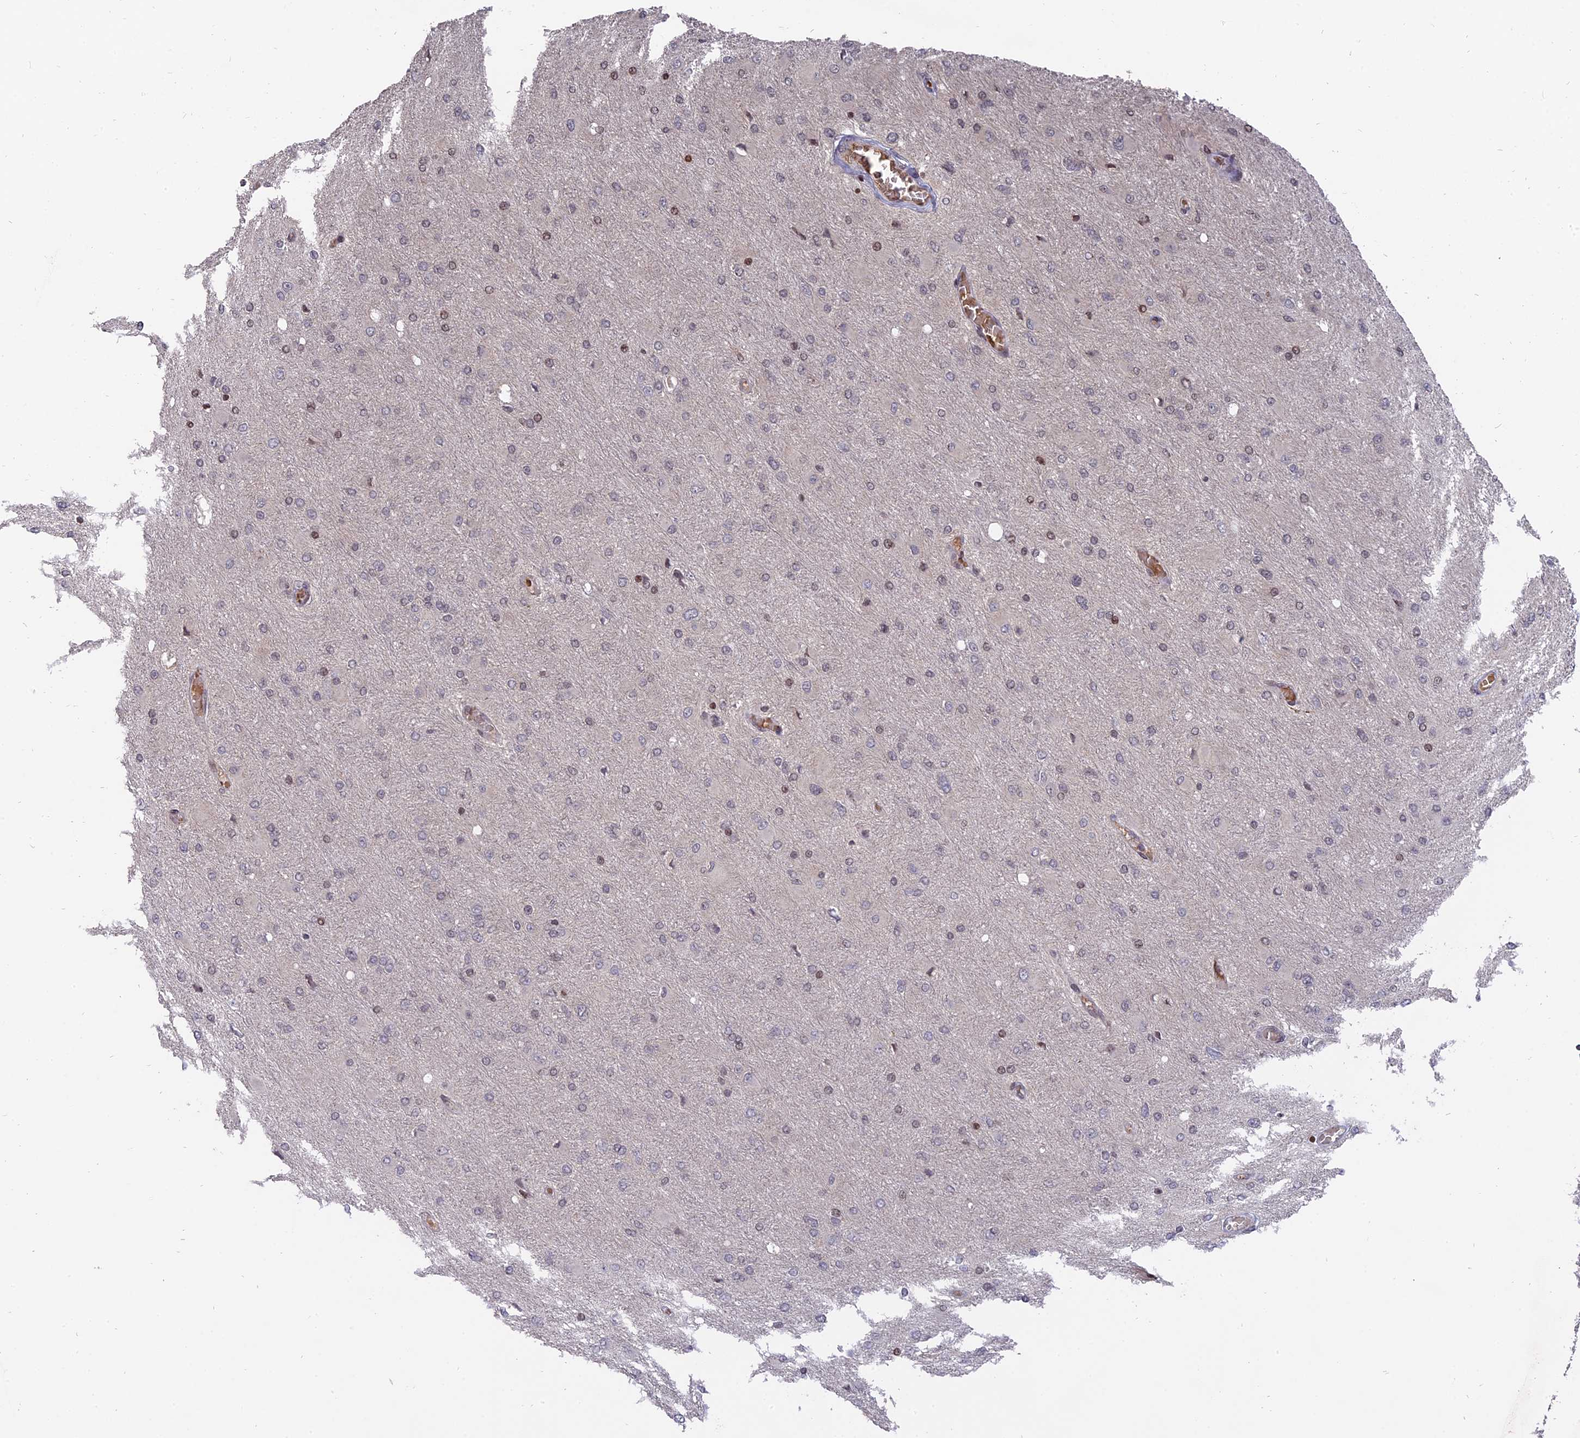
{"staining": {"intensity": "negative", "quantity": "none", "location": "none"}, "tissue": "glioma", "cell_type": "Tumor cells", "image_type": "cancer", "snomed": [{"axis": "morphology", "description": "Glioma, malignant, High grade"}, {"axis": "topography", "description": "Cerebral cortex"}], "caption": "DAB (3,3'-diaminobenzidine) immunohistochemical staining of malignant high-grade glioma exhibits no significant expression in tumor cells.", "gene": "NR1H3", "patient": {"sex": "female", "age": 36}}